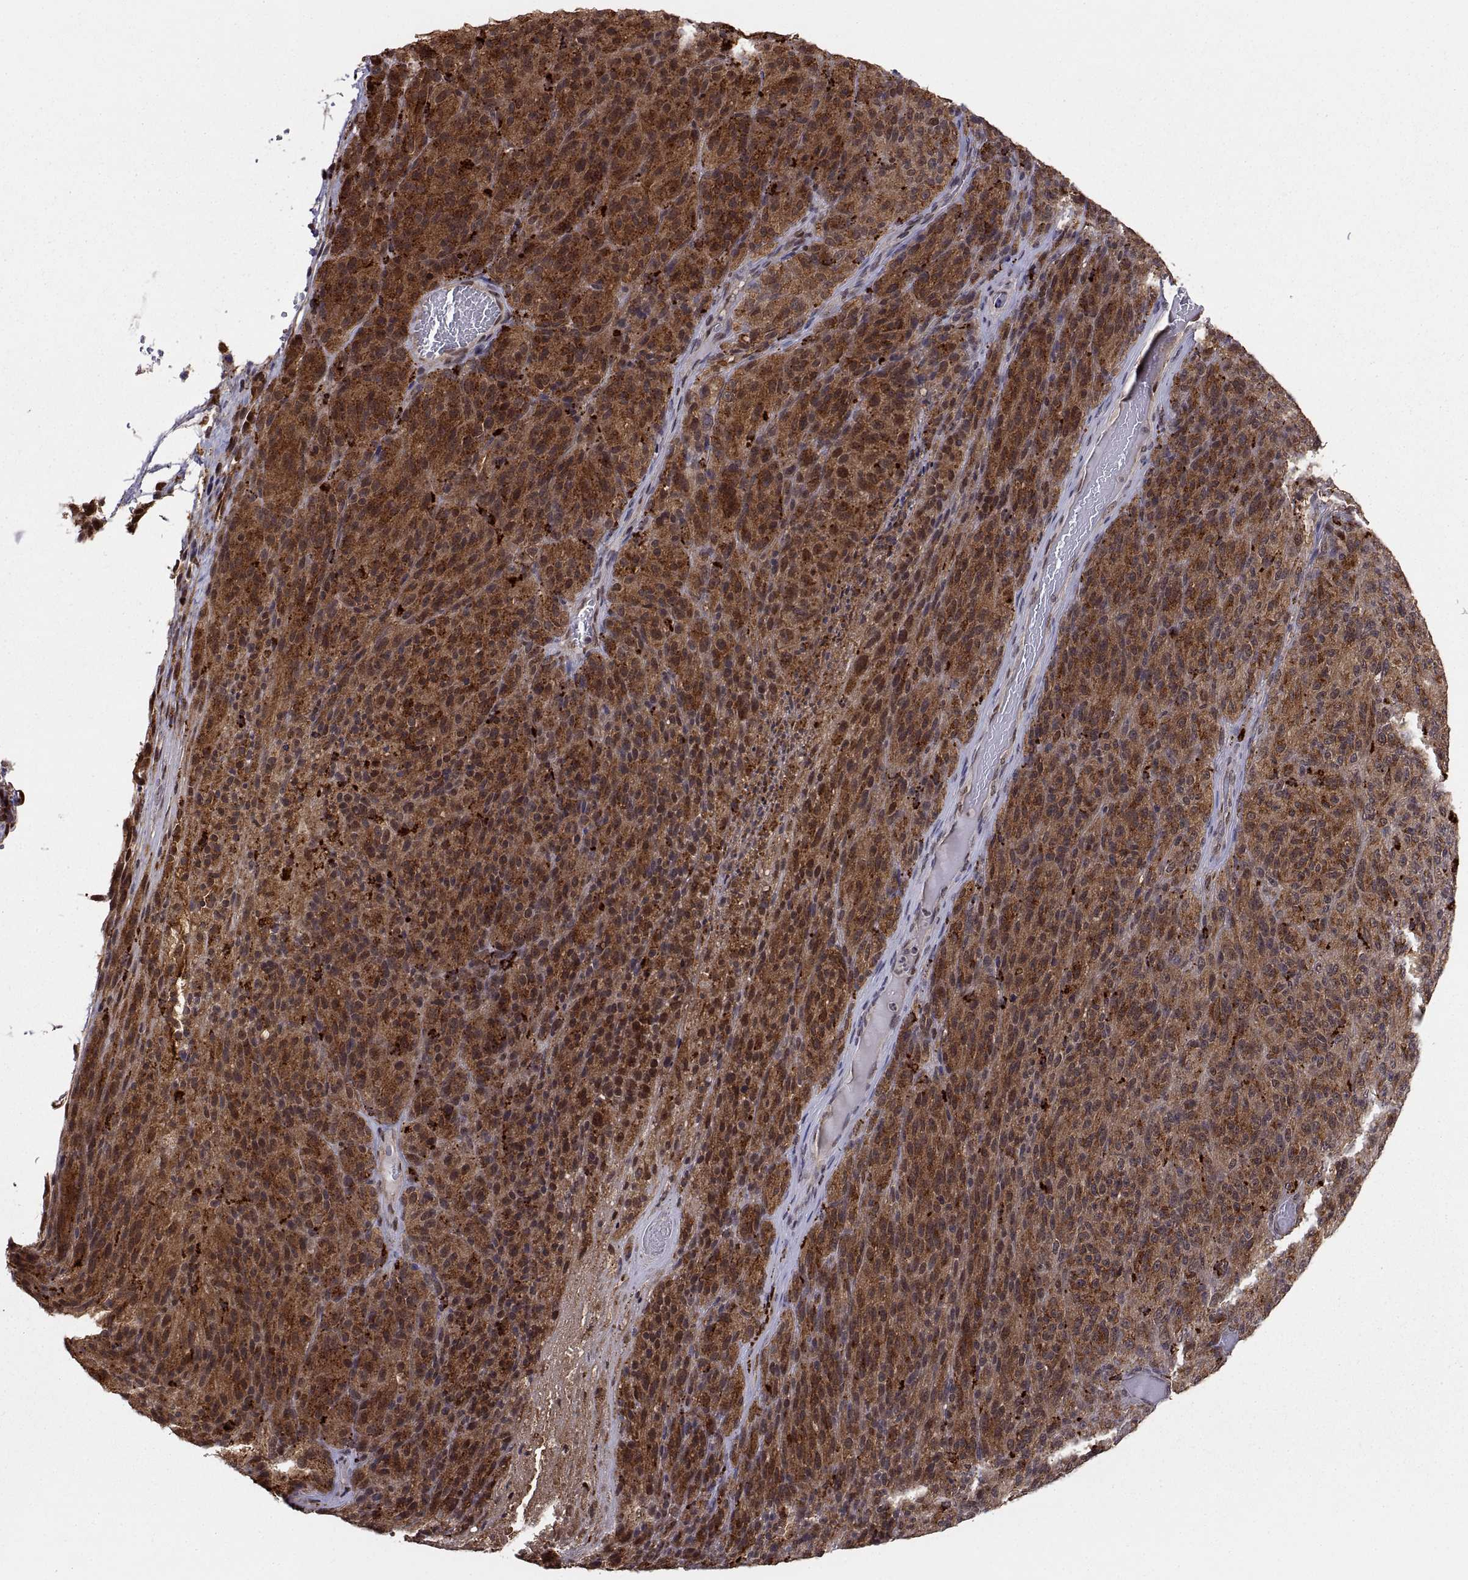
{"staining": {"intensity": "strong", "quantity": "25%-75%", "location": "cytoplasmic/membranous"}, "tissue": "melanoma", "cell_type": "Tumor cells", "image_type": "cancer", "snomed": [{"axis": "morphology", "description": "Malignant melanoma, Metastatic site"}, {"axis": "topography", "description": "Brain"}], "caption": "Melanoma stained with a protein marker exhibits strong staining in tumor cells.", "gene": "PSMC2", "patient": {"sex": "female", "age": 56}}